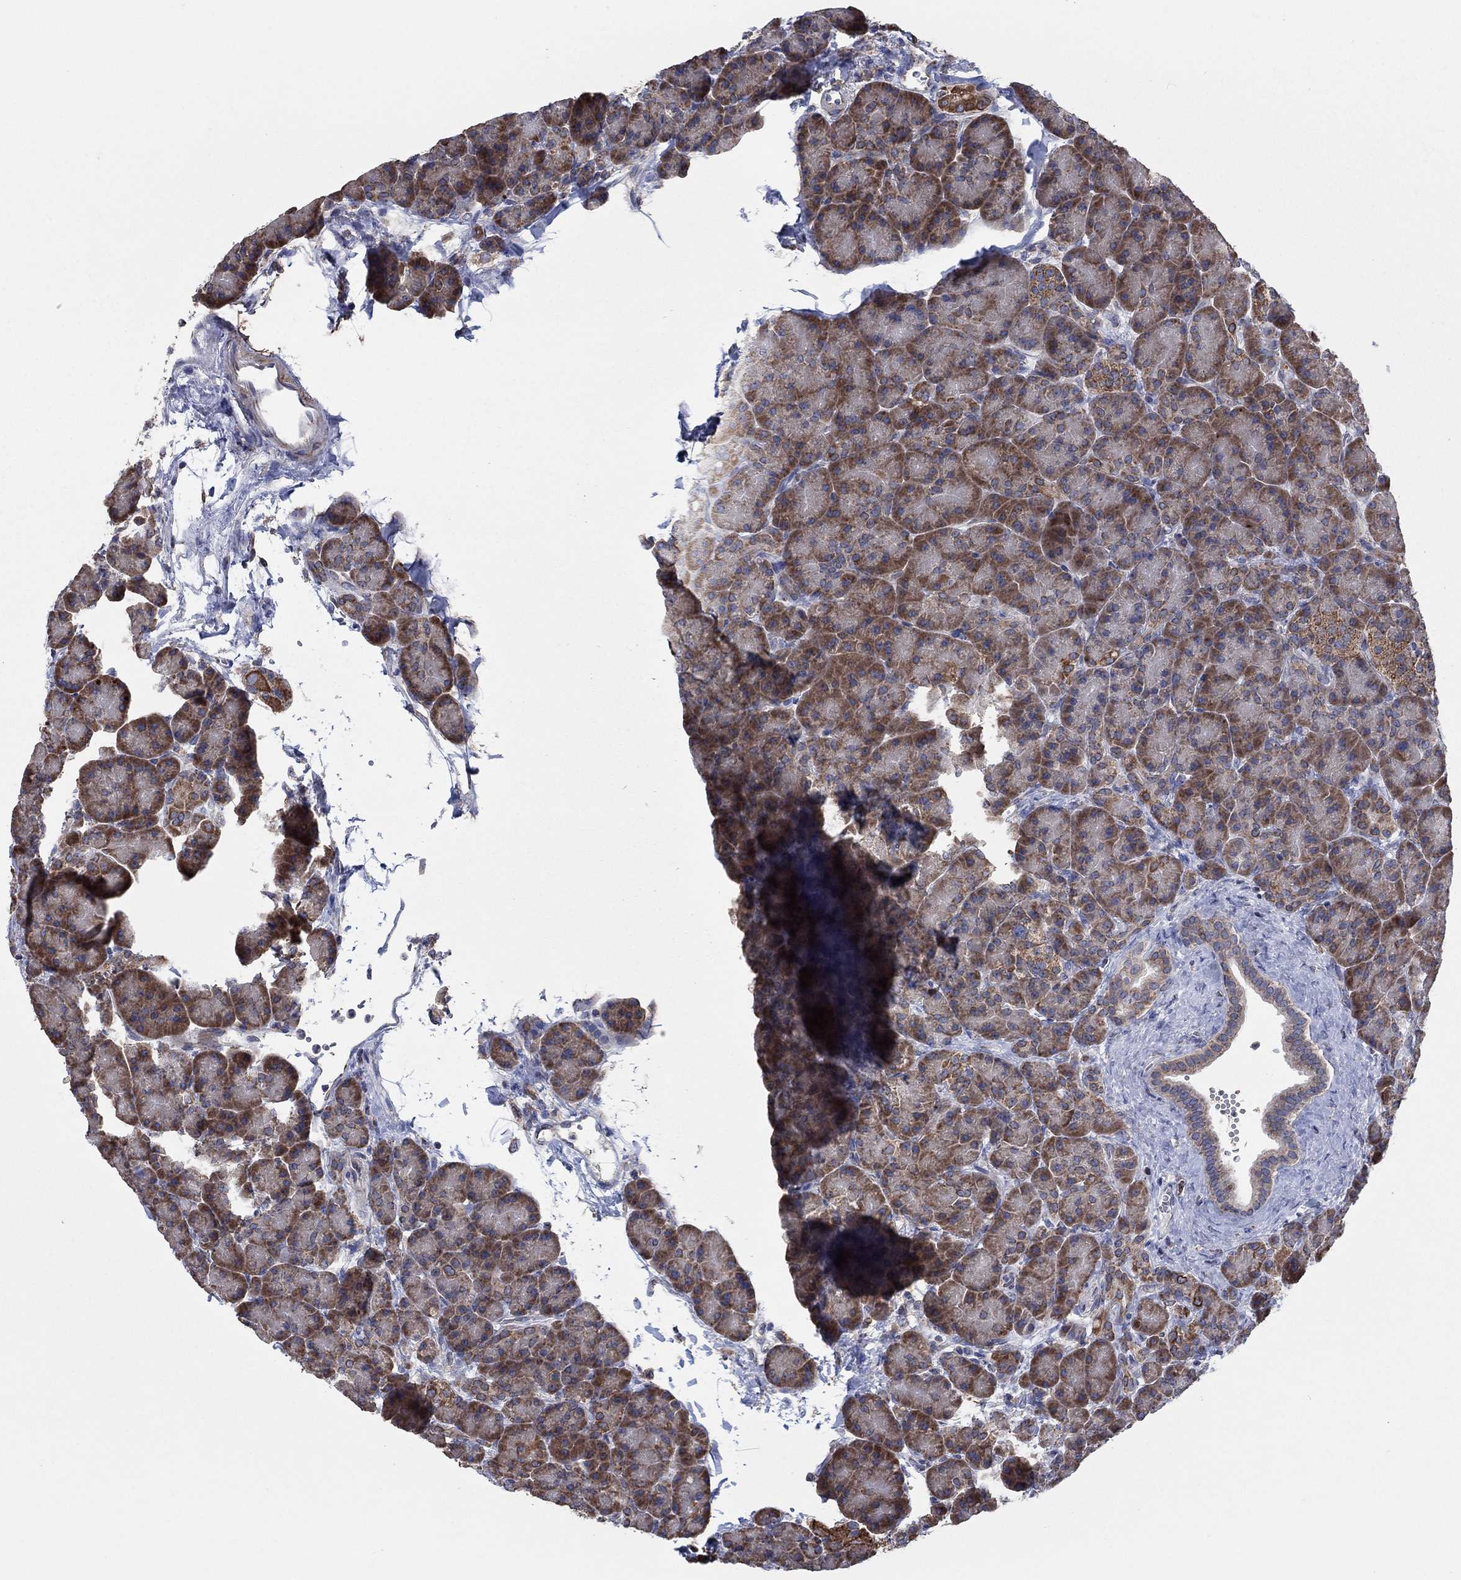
{"staining": {"intensity": "moderate", "quantity": ">75%", "location": "cytoplasmic/membranous"}, "tissue": "pancreas", "cell_type": "Exocrine glandular cells", "image_type": "normal", "snomed": [{"axis": "morphology", "description": "Normal tissue, NOS"}, {"axis": "topography", "description": "Pancreas"}], "caption": "This histopathology image displays IHC staining of benign pancreas, with medium moderate cytoplasmic/membranous positivity in about >75% of exocrine glandular cells.", "gene": "NCEH1", "patient": {"sex": "female", "age": 63}}